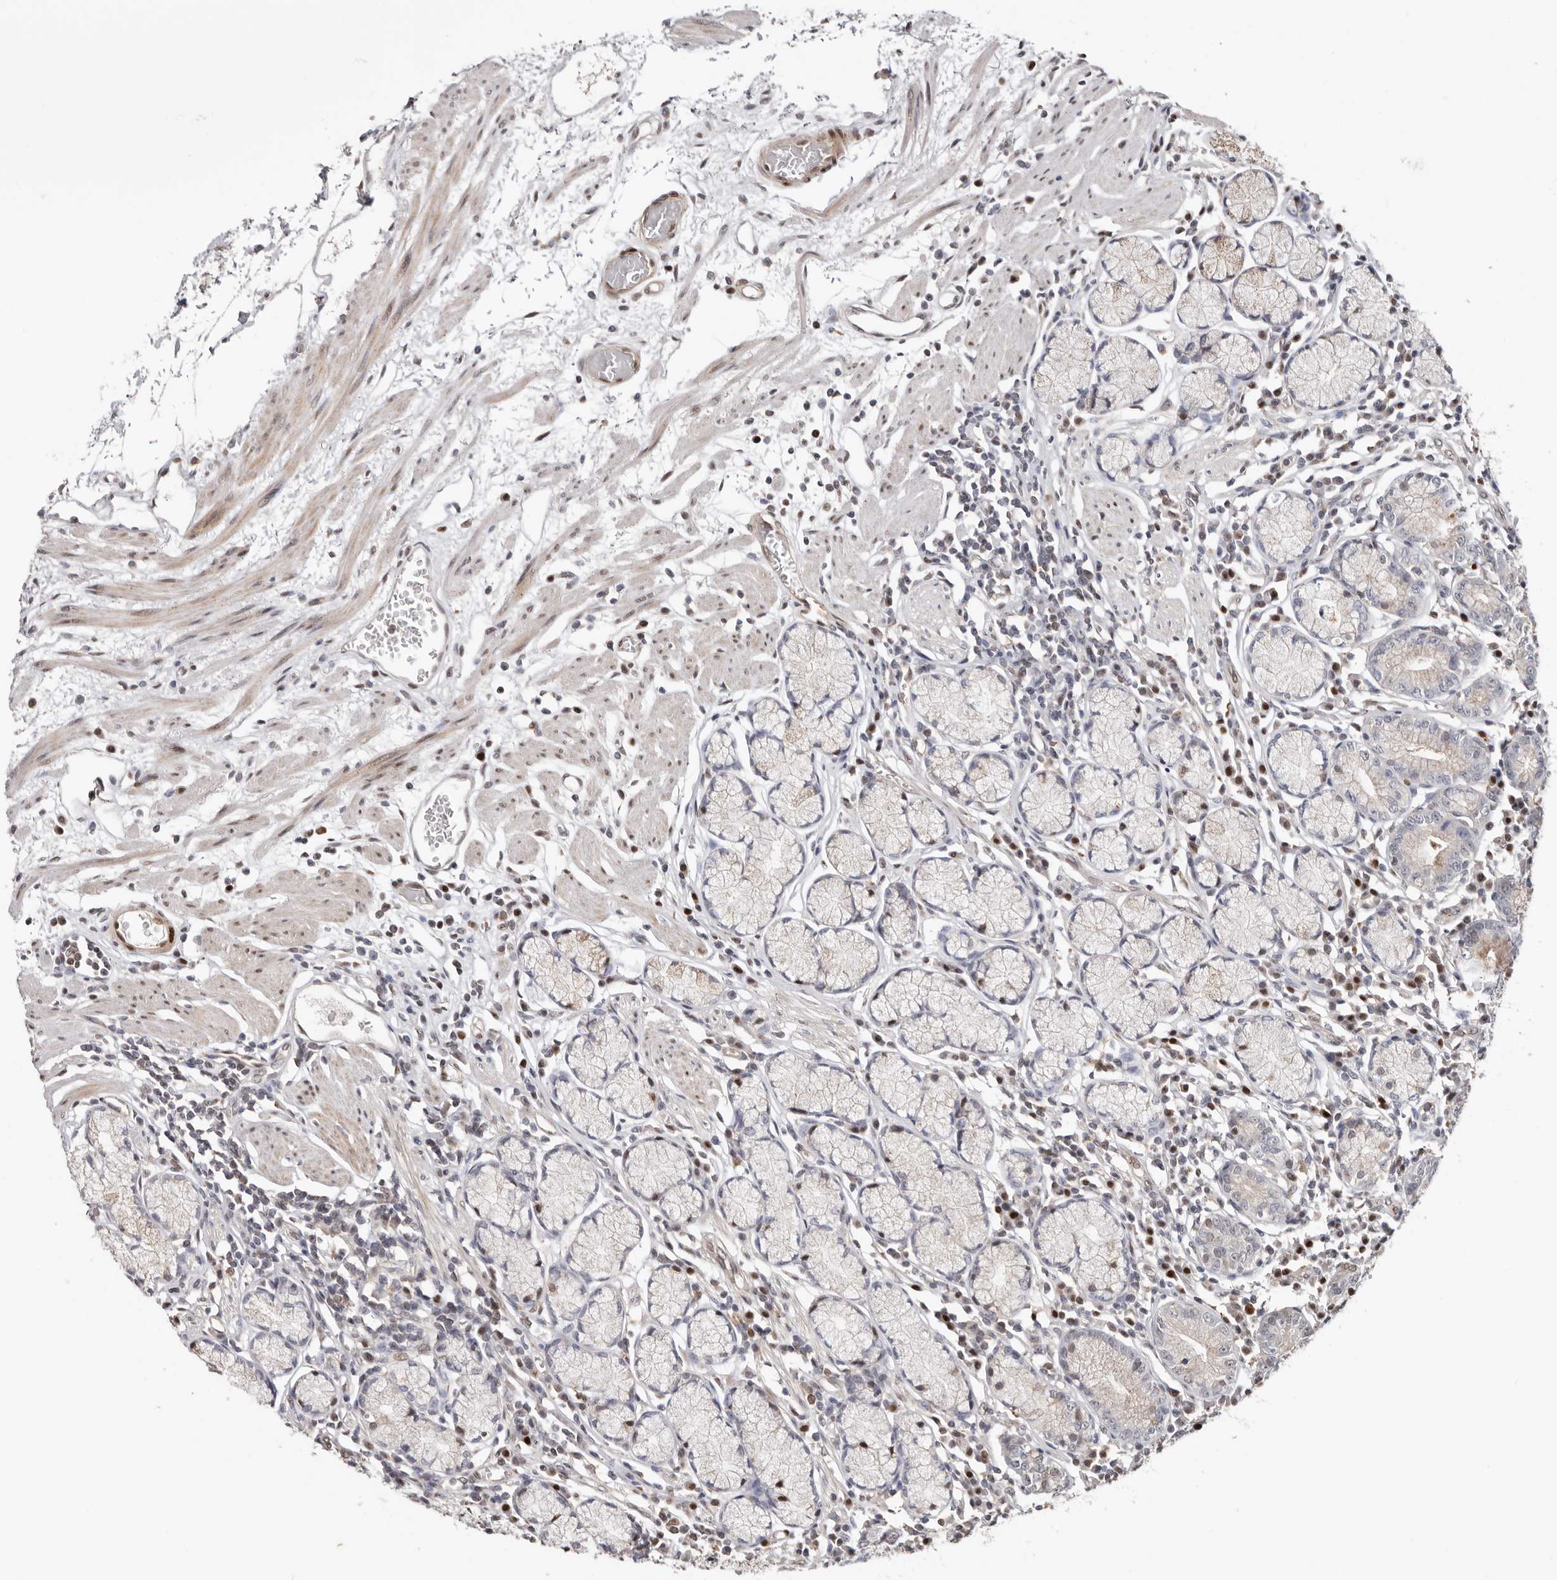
{"staining": {"intensity": "moderate", "quantity": "<25%", "location": "nuclear"}, "tissue": "stomach", "cell_type": "Glandular cells", "image_type": "normal", "snomed": [{"axis": "morphology", "description": "Normal tissue, NOS"}, {"axis": "topography", "description": "Stomach"}], "caption": "A brown stain labels moderate nuclear expression of a protein in glandular cells of benign stomach.", "gene": "SMAD7", "patient": {"sex": "male", "age": 55}}